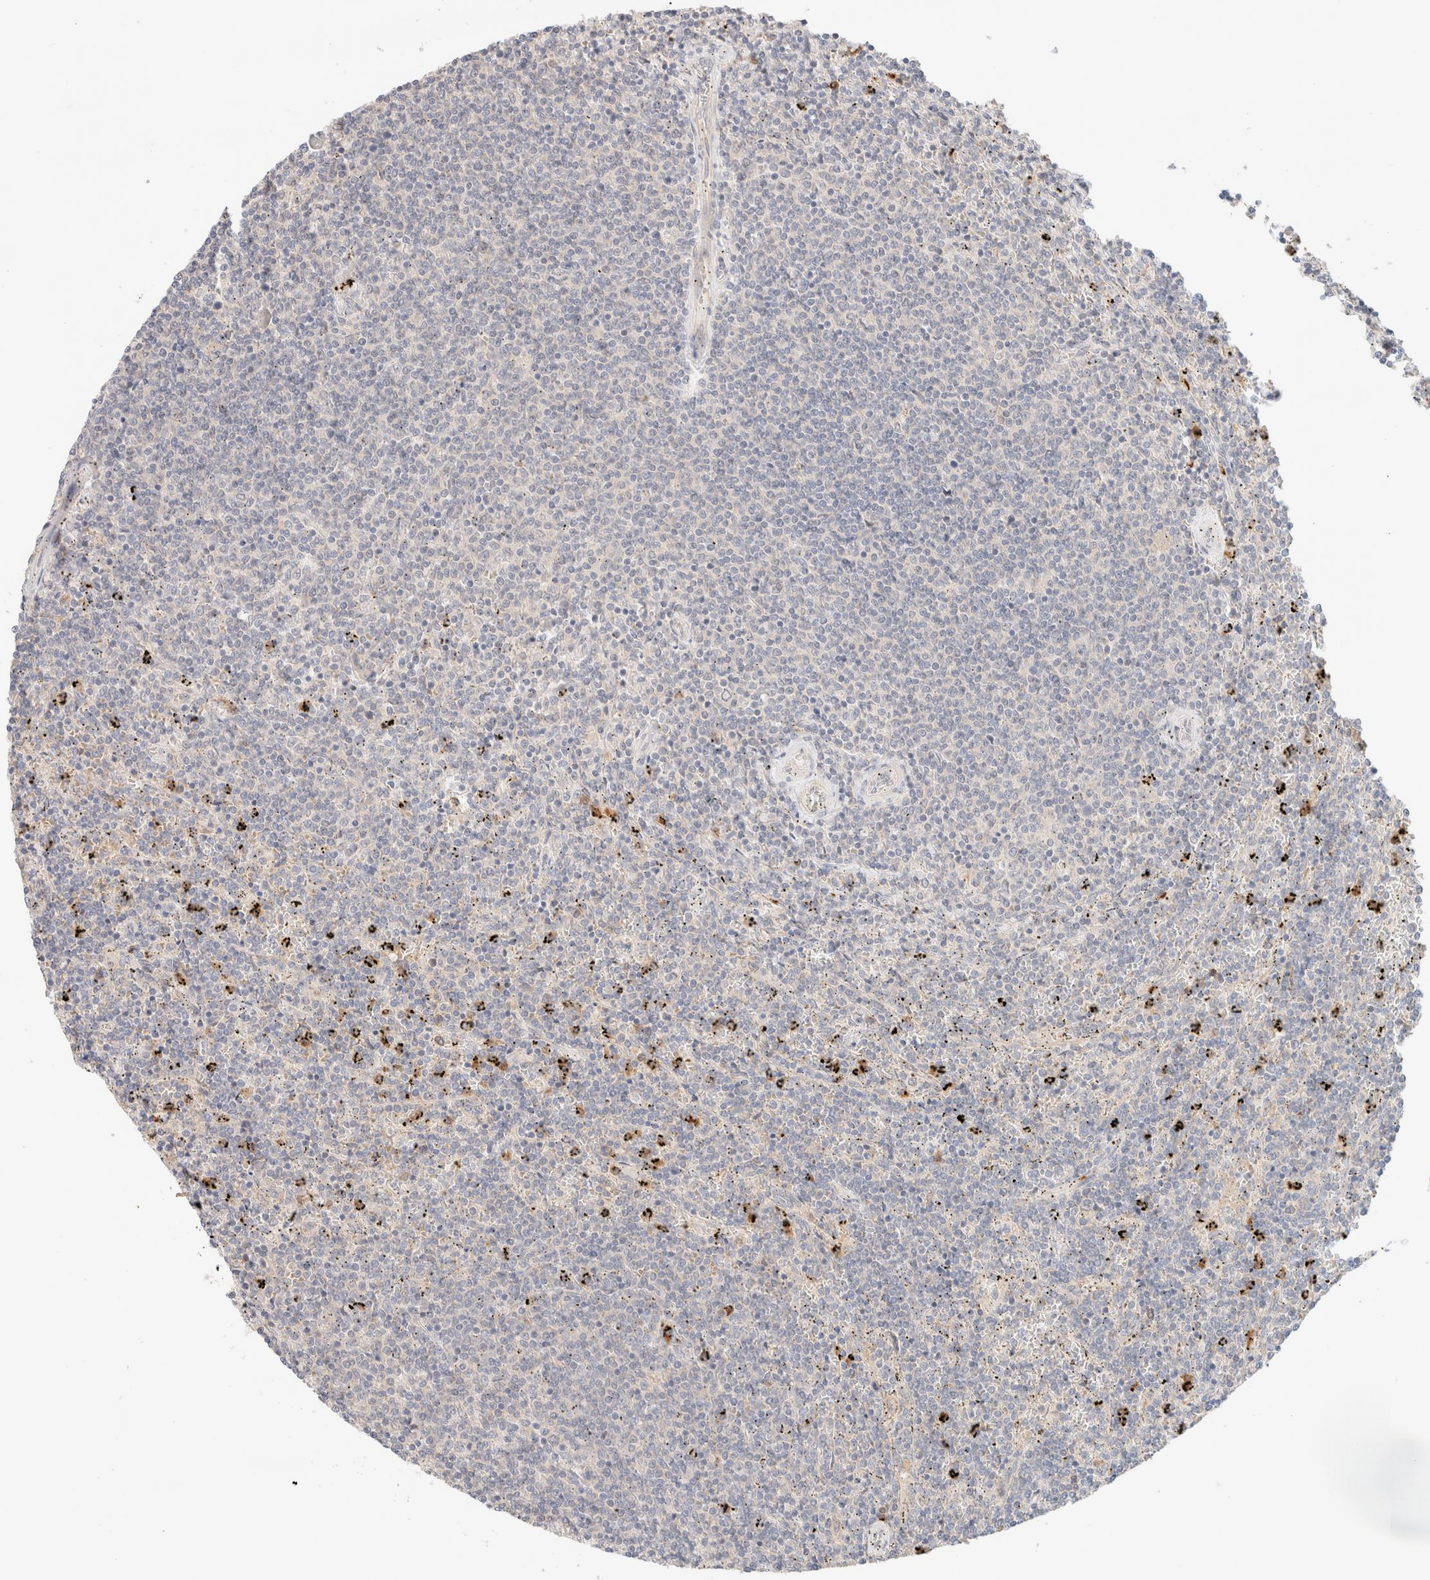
{"staining": {"intensity": "negative", "quantity": "none", "location": "none"}, "tissue": "lymphoma", "cell_type": "Tumor cells", "image_type": "cancer", "snomed": [{"axis": "morphology", "description": "Malignant lymphoma, non-Hodgkin's type, Low grade"}, {"axis": "topography", "description": "Spleen"}], "caption": "This is a histopathology image of immunohistochemistry (IHC) staining of lymphoma, which shows no positivity in tumor cells.", "gene": "SGSM2", "patient": {"sex": "female", "age": 50}}